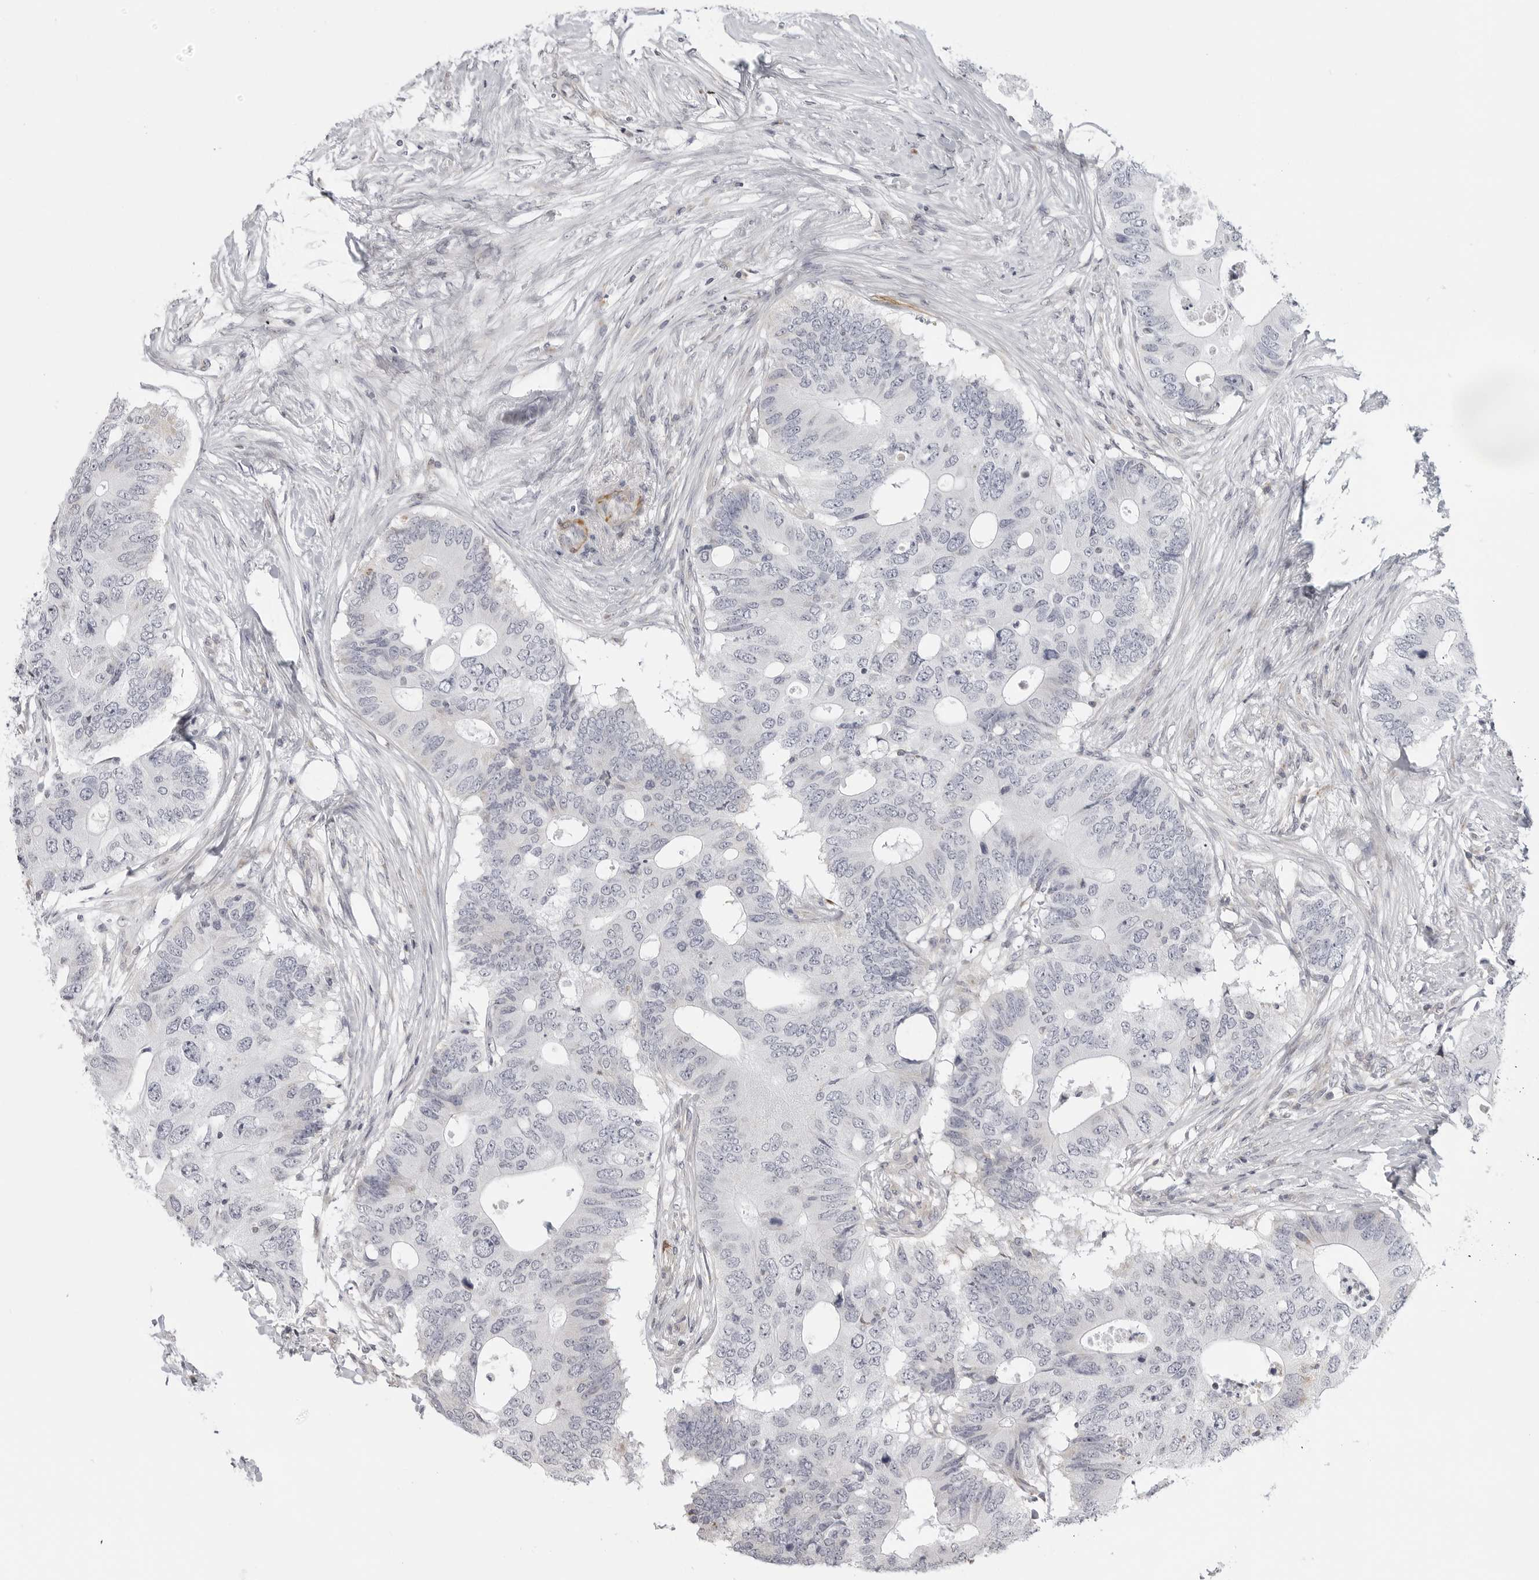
{"staining": {"intensity": "negative", "quantity": "none", "location": "none"}, "tissue": "colorectal cancer", "cell_type": "Tumor cells", "image_type": "cancer", "snomed": [{"axis": "morphology", "description": "Adenocarcinoma, NOS"}, {"axis": "topography", "description": "Colon"}], "caption": "Protein analysis of colorectal cancer reveals no significant positivity in tumor cells. (DAB (3,3'-diaminobenzidine) immunohistochemistry (IHC) visualized using brightfield microscopy, high magnification).", "gene": "MAP7D1", "patient": {"sex": "male", "age": 71}}